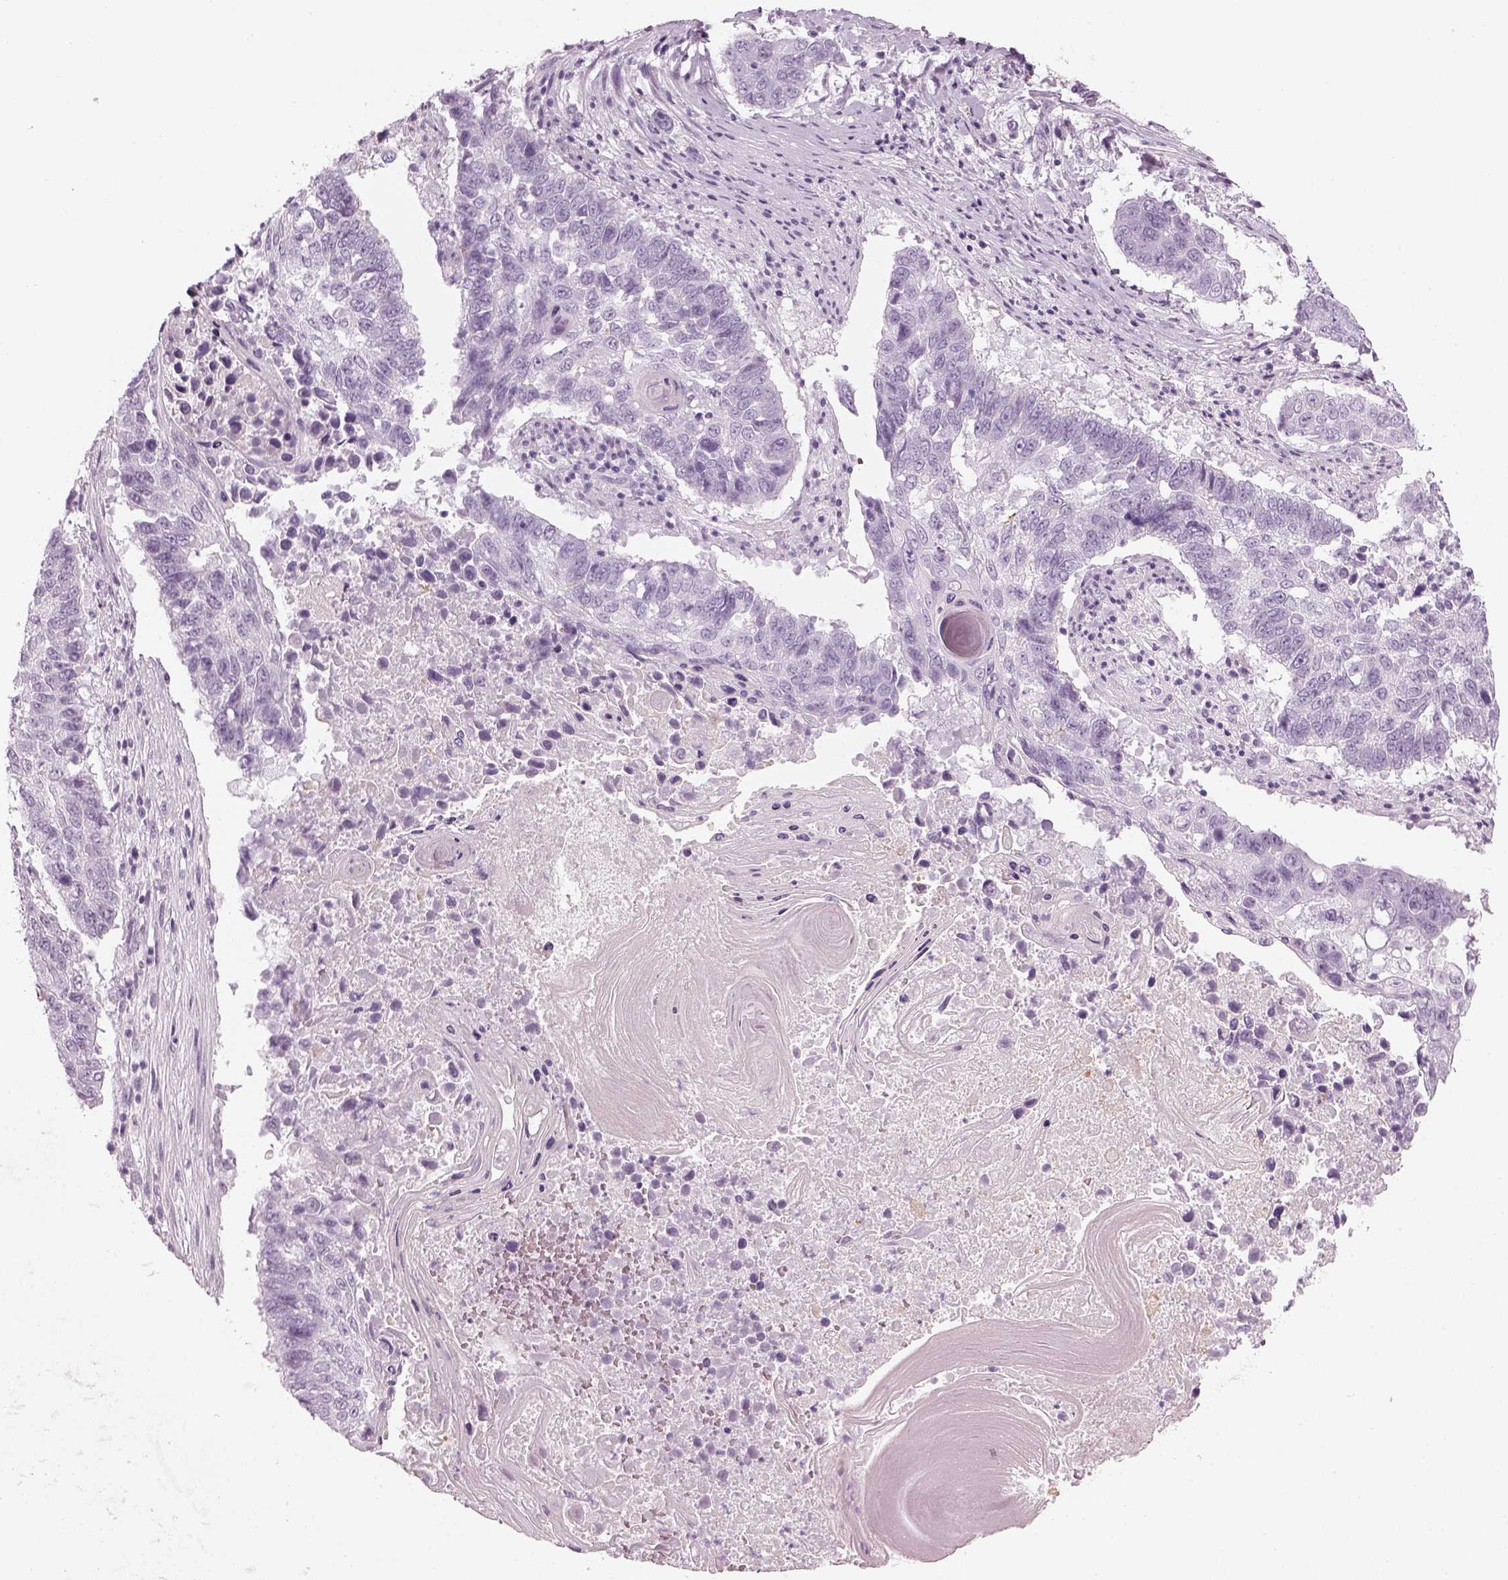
{"staining": {"intensity": "negative", "quantity": "none", "location": "none"}, "tissue": "lung cancer", "cell_type": "Tumor cells", "image_type": "cancer", "snomed": [{"axis": "morphology", "description": "Squamous cell carcinoma, NOS"}, {"axis": "topography", "description": "Lung"}], "caption": "DAB (3,3'-diaminobenzidine) immunohistochemical staining of lung cancer exhibits no significant positivity in tumor cells.", "gene": "SAG", "patient": {"sex": "male", "age": 73}}